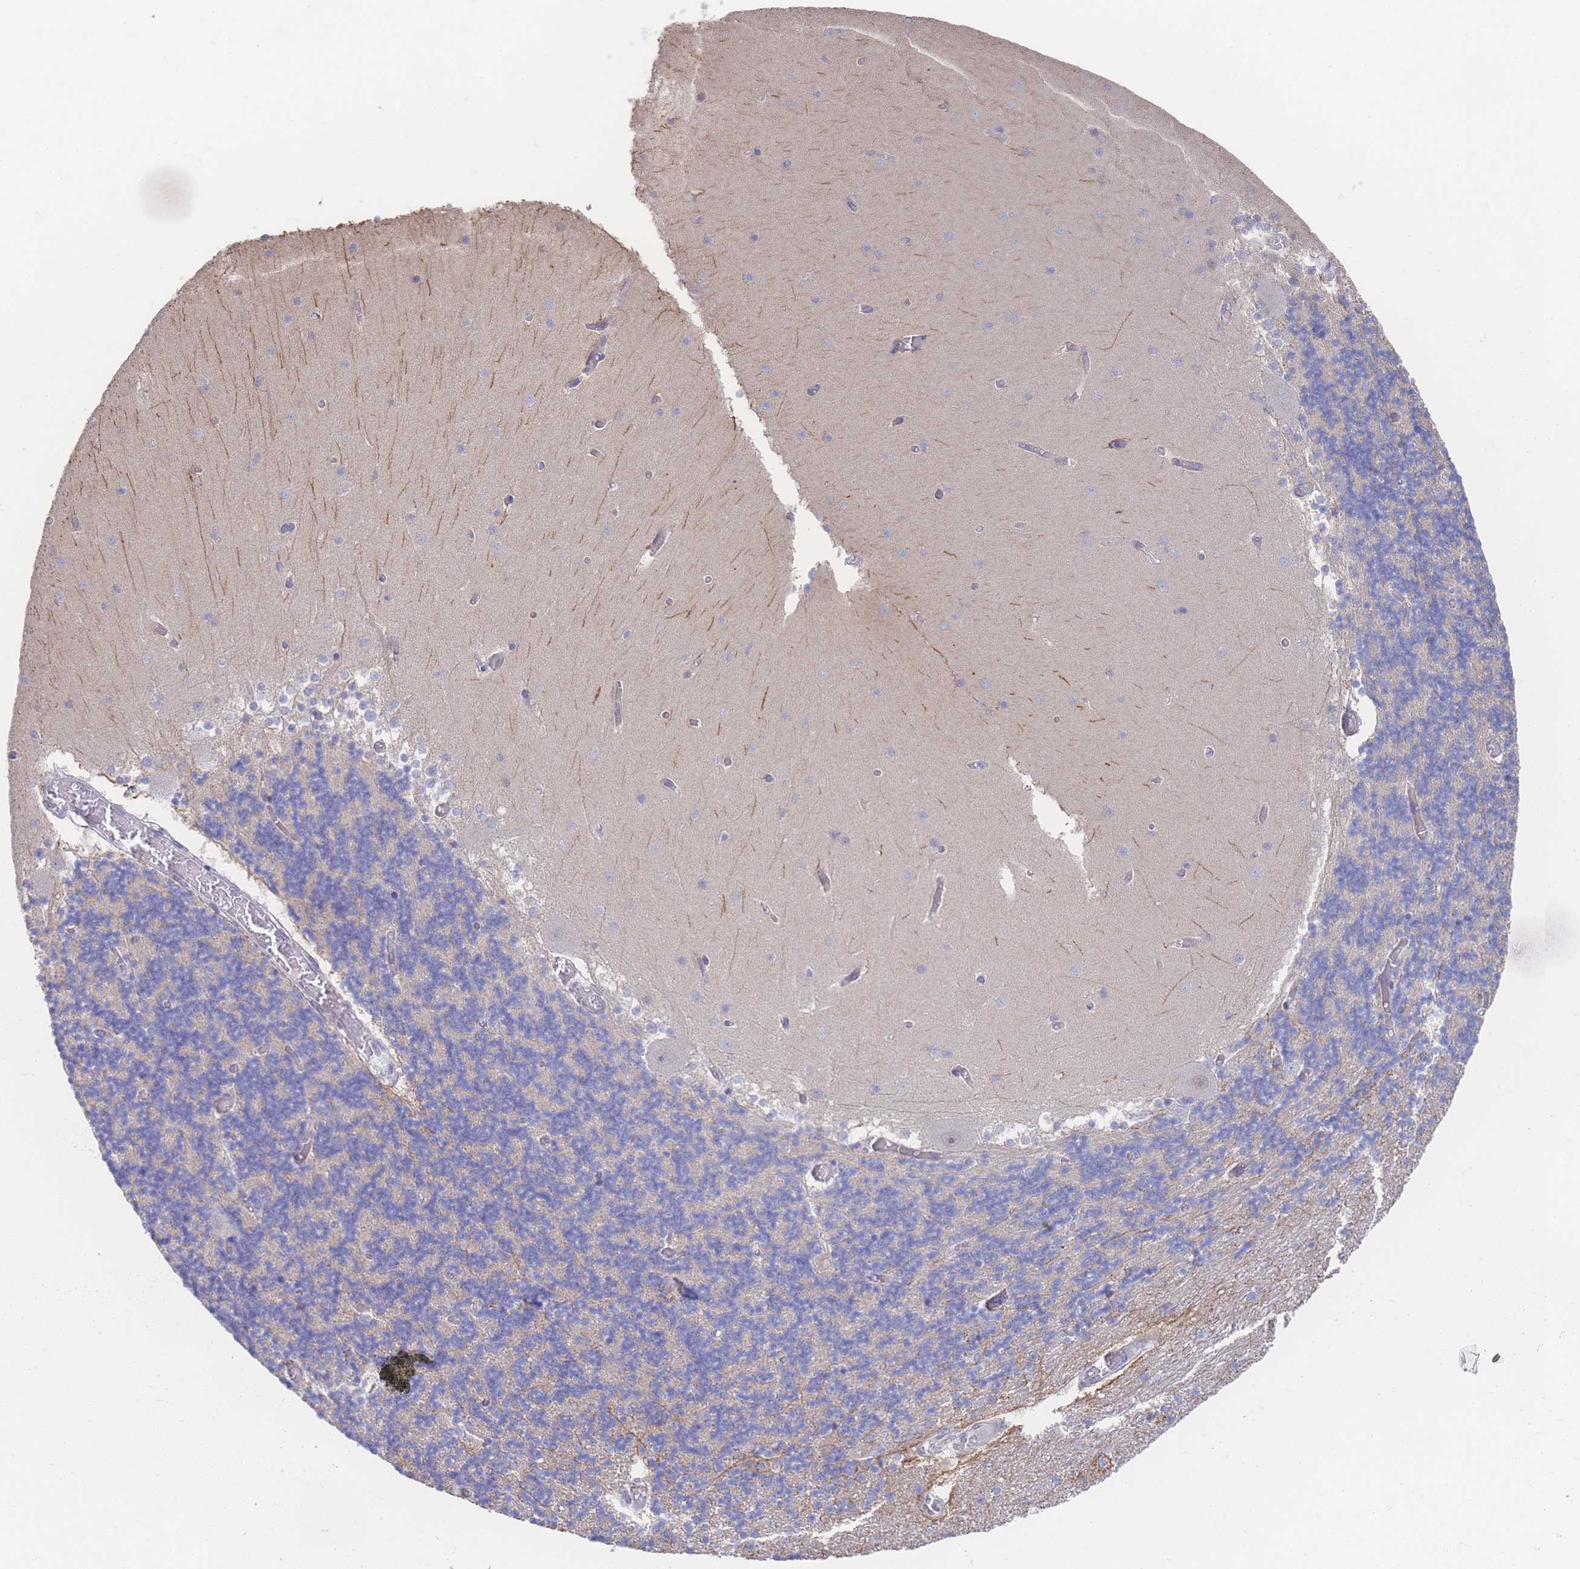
{"staining": {"intensity": "negative", "quantity": "none", "location": "none"}, "tissue": "cerebellum", "cell_type": "Cells in granular layer", "image_type": "normal", "snomed": [{"axis": "morphology", "description": "Normal tissue, NOS"}, {"axis": "topography", "description": "Cerebellum"}], "caption": "This is an immunohistochemistry (IHC) micrograph of normal human cerebellum. There is no staining in cells in granular layer.", "gene": "ZNF142", "patient": {"sex": "female", "age": 28}}